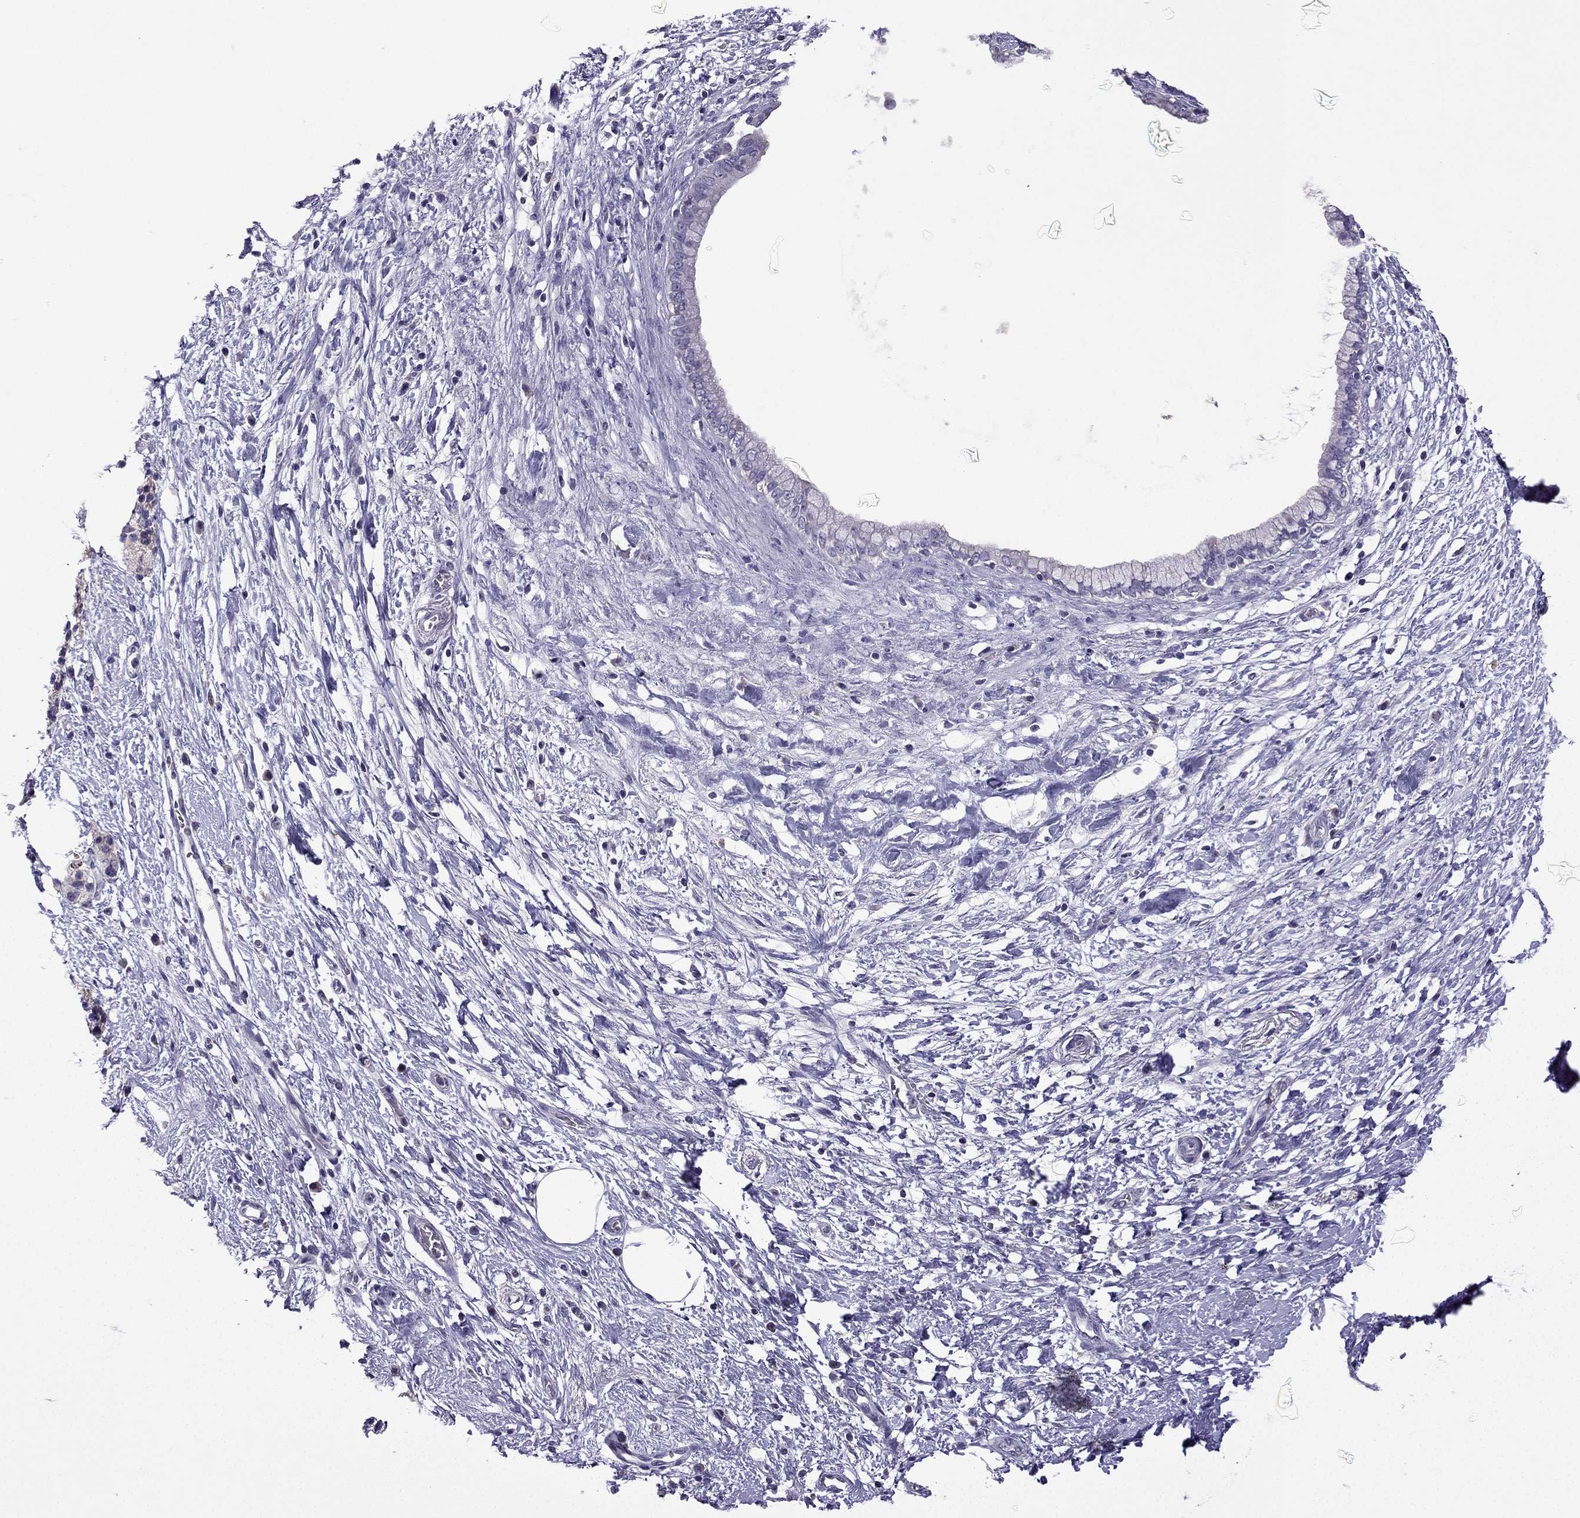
{"staining": {"intensity": "negative", "quantity": "none", "location": "none"}, "tissue": "pancreatic cancer", "cell_type": "Tumor cells", "image_type": "cancer", "snomed": [{"axis": "morphology", "description": "Adenocarcinoma, NOS"}, {"axis": "topography", "description": "Pancreas"}], "caption": "Micrograph shows no protein positivity in tumor cells of pancreatic adenocarcinoma tissue. (DAB immunohistochemistry, high magnification).", "gene": "TTN", "patient": {"sex": "female", "age": 72}}